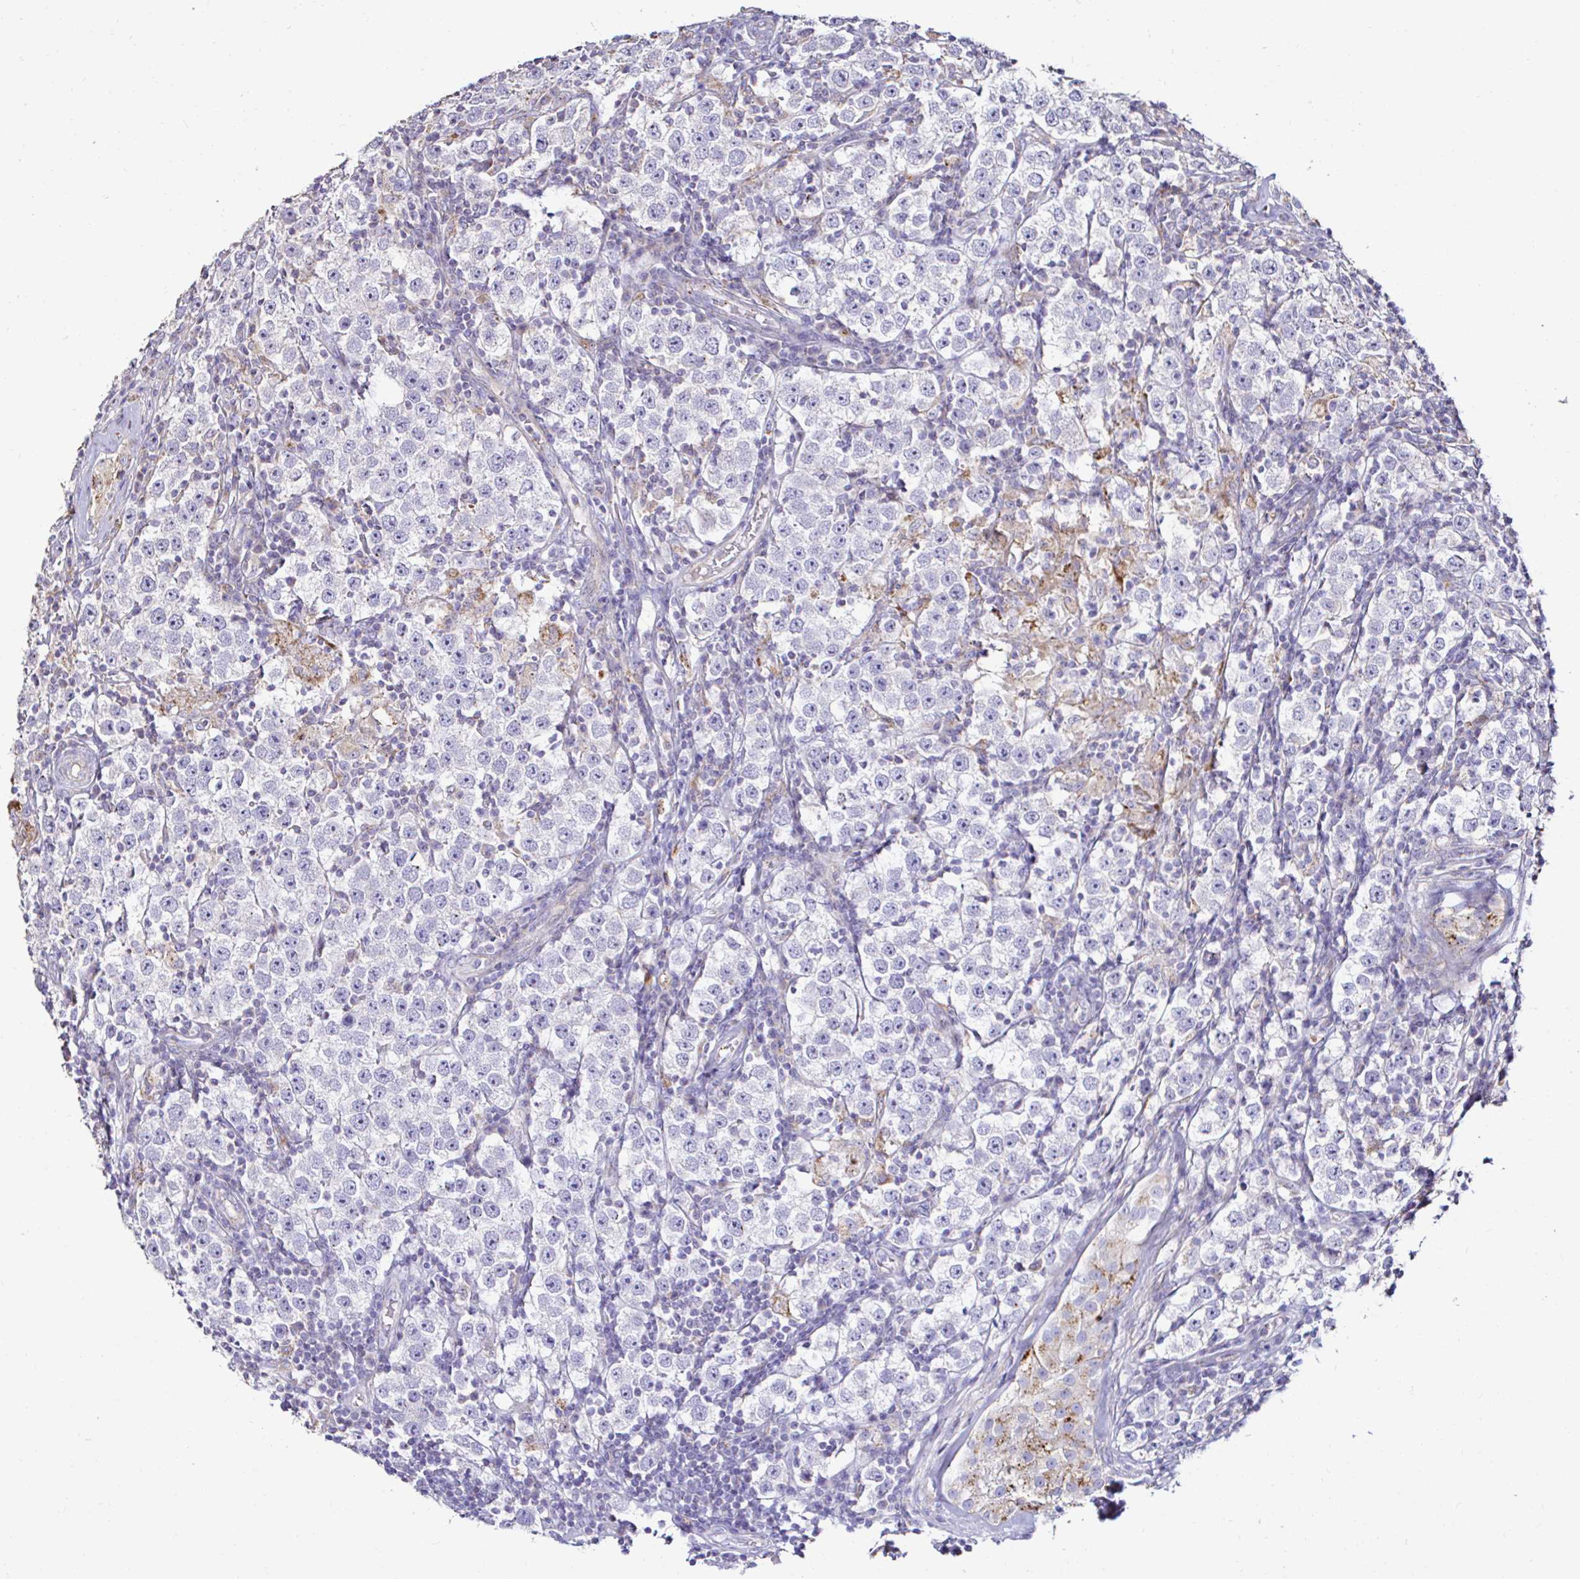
{"staining": {"intensity": "negative", "quantity": "none", "location": "none"}, "tissue": "urothelial cancer", "cell_type": "Tumor cells", "image_type": "cancer", "snomed": [{"axis": "morphology", "description": "Normal tissue, NOS"}, {"axis": "morphology", "description": "Urothelial carcinoma, High grade"}, {"axis": "morphology", "description": "Seminoma, NOS"}, {"axis": "morphology", "description": "Carcinoma, Embryonal, NOS"}, {"axis": "topography", "description": "Urinary bladder"}, {"axis": "topography", "description": "Testis"}], "caption": "Tumor cells show no significant staining in urothelial cancer.", "gene": "GALNS", "patient": {"sex": "male", "age": 41}}